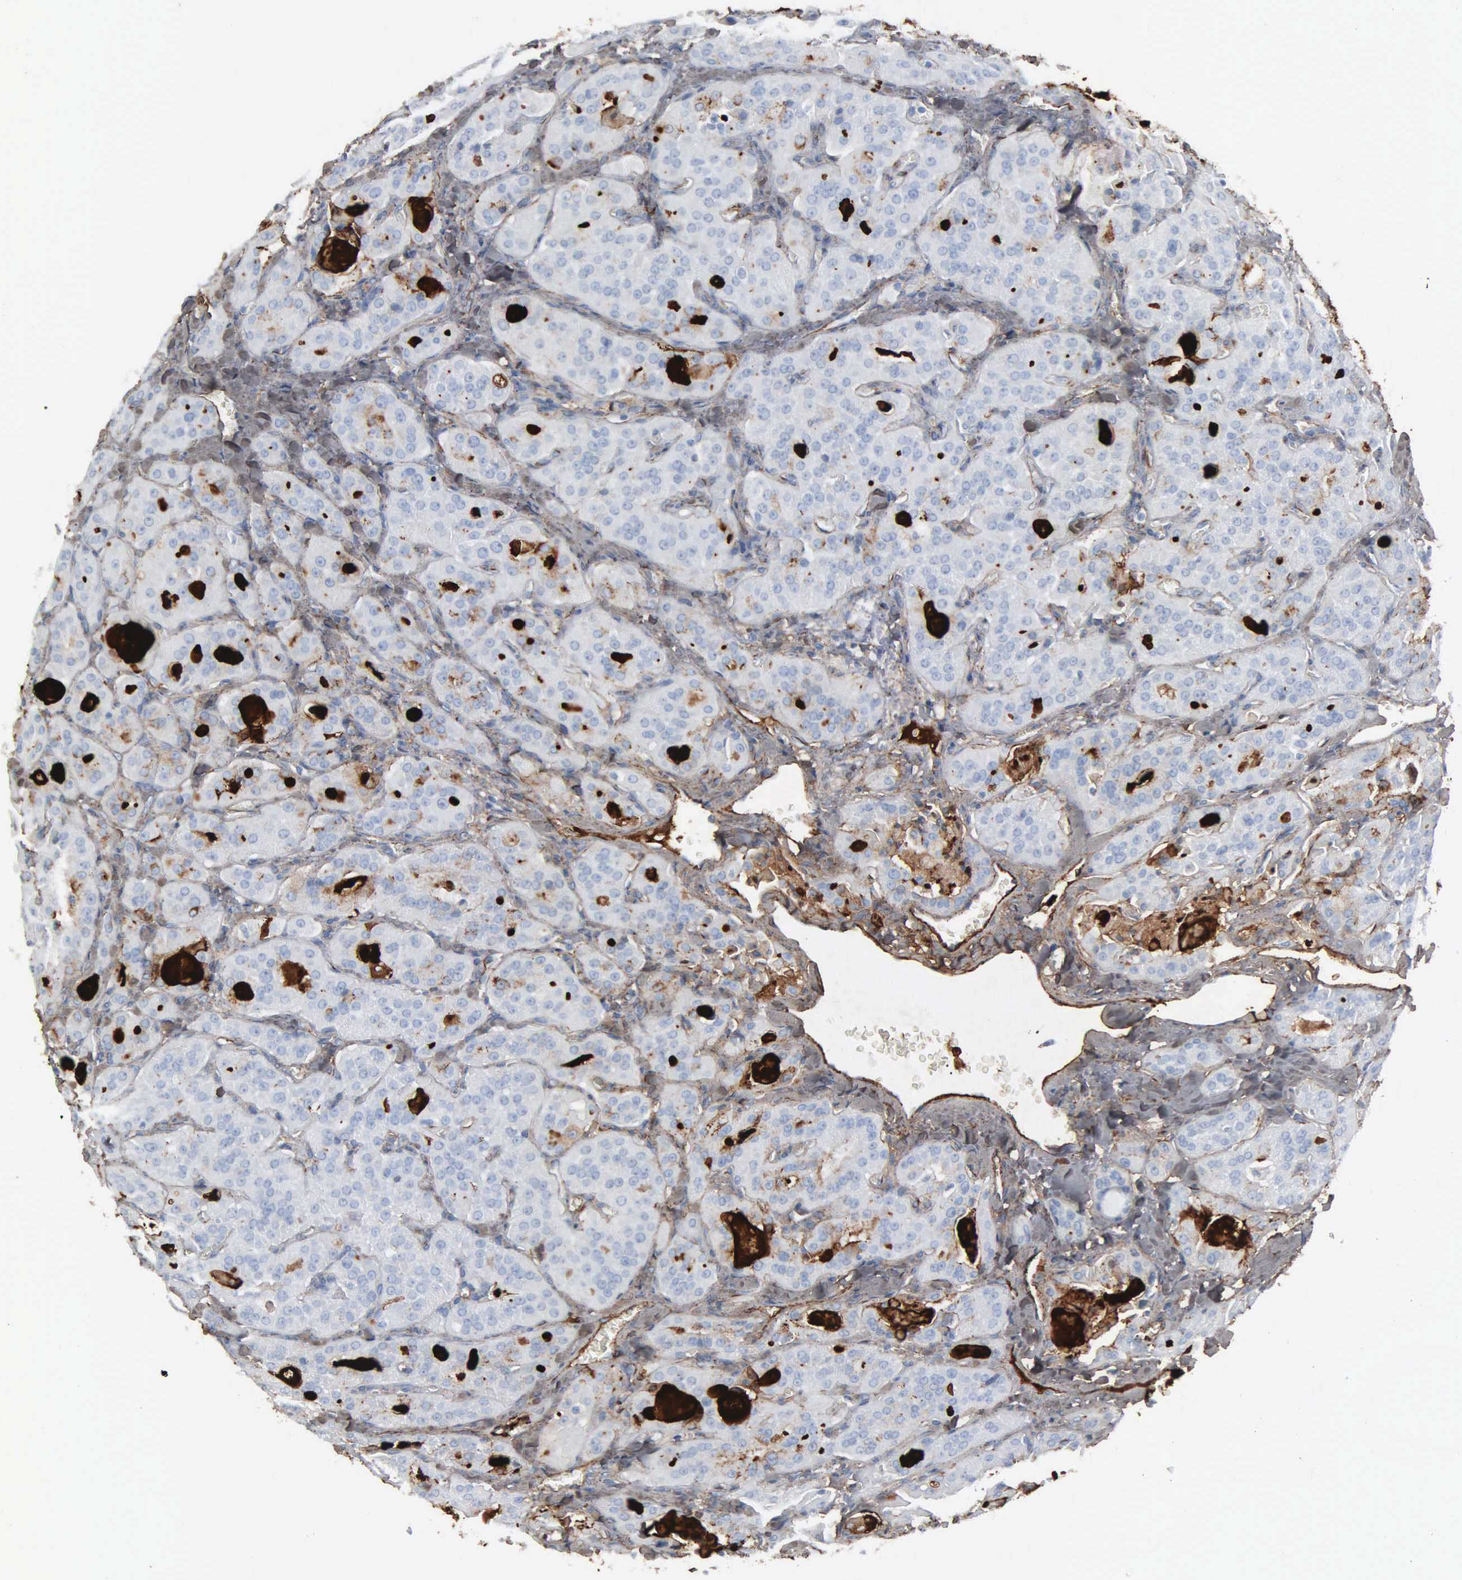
{"staining": {"intensity": "negative", "quantity": "none", "location": "none"}, "tissue": "thyroid cancer", "cell_type": "Tumor cells", "image_type": "cancer", "snomed": [{"axis": "morphology", "description": "Carcinoma, NOS"}, {"axis": "topography", "description": "Thyroid gland"}], "caption": "Immunohistochemistry (IHC) of carcinoma (thyroid) reveals no positivity in tumor cells.", "gene": "FN1", "patient": {"sex": "male", "age": 76}}